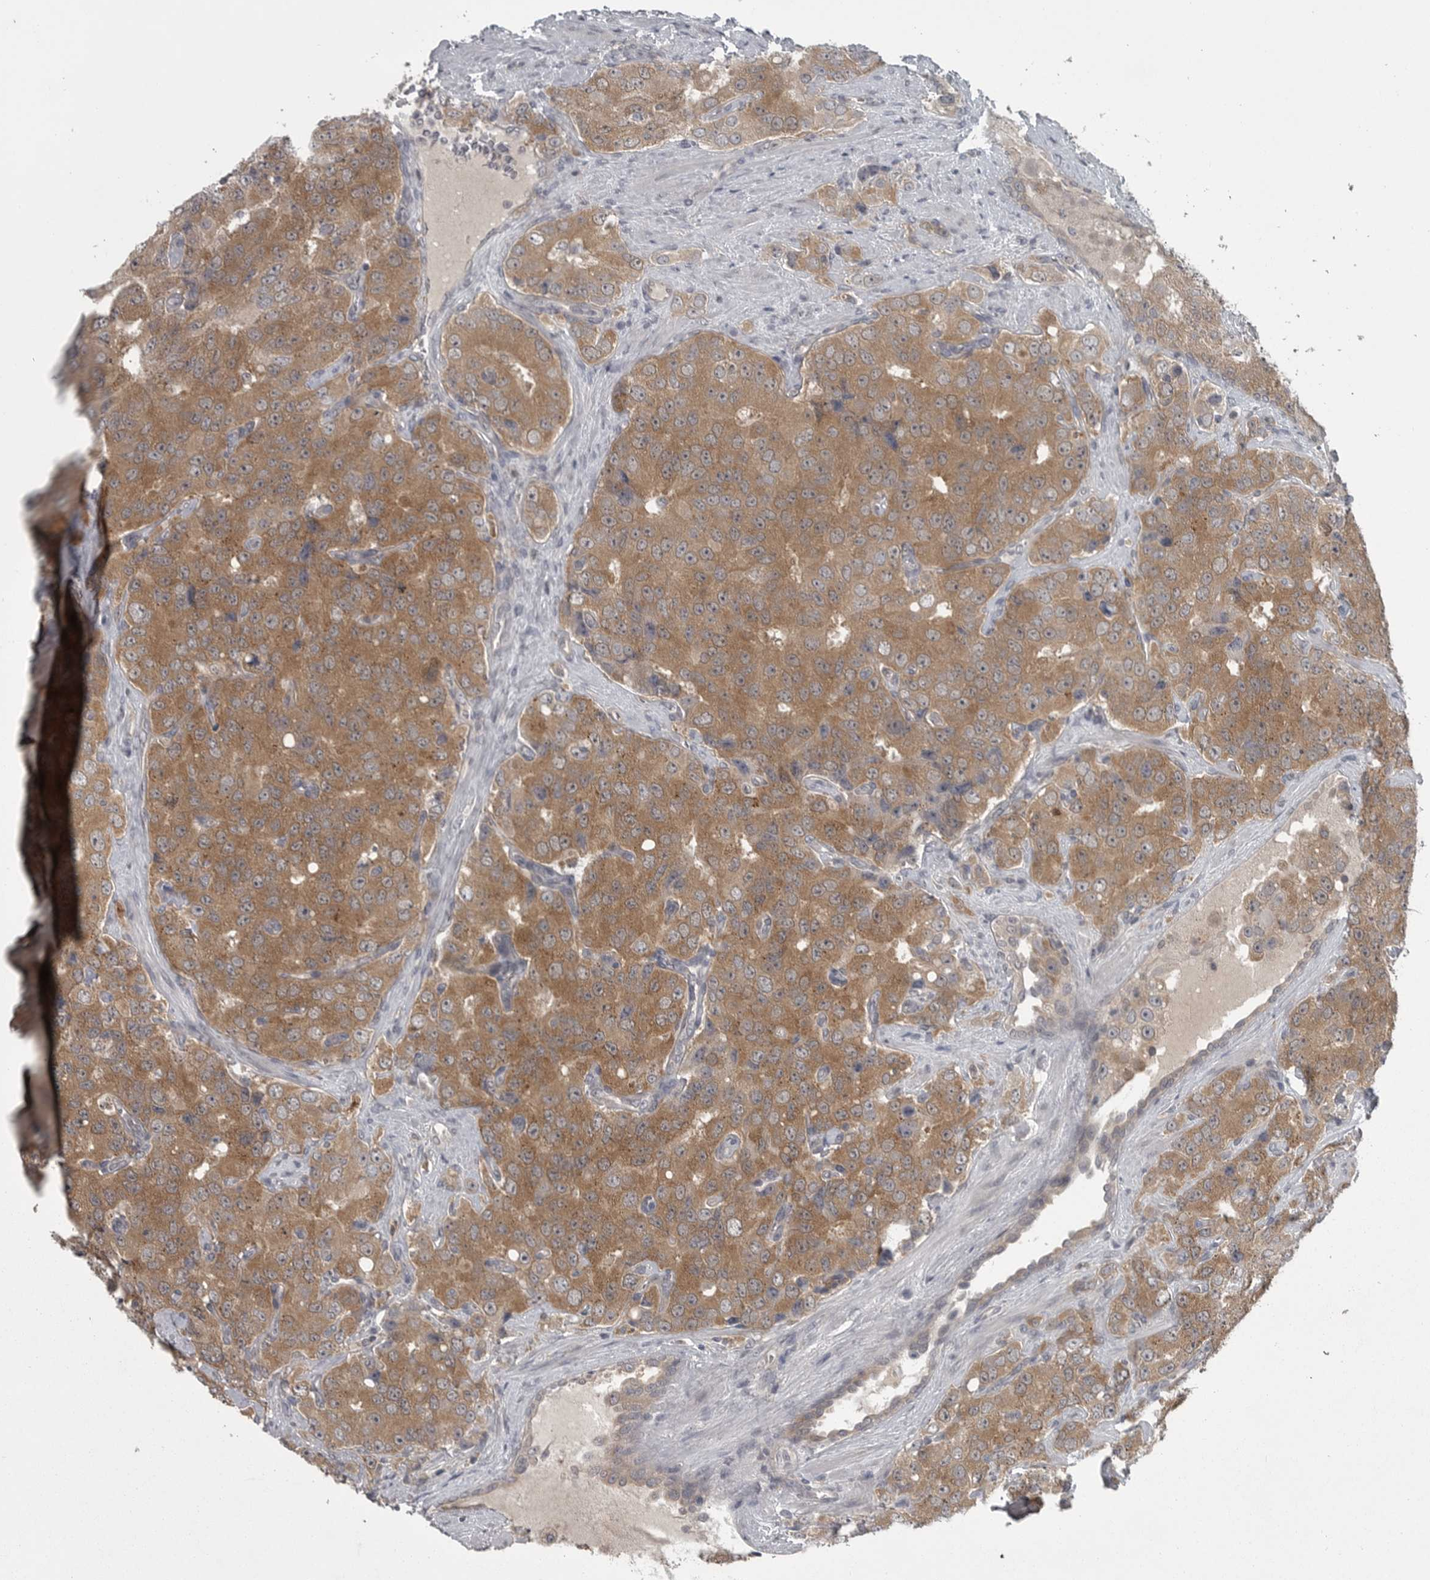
{"staining": {"intensity": "moderate", "quantity": ">75%", "location": "cytoplasmic/membranous"}, "tissue": "prostate cancer", "cell_type": "Tumor cells", "image_type": "cancer", "snomed": [{"axis": "morphology", "description": "Adenocarcinoma, High grade"}, {"axis": "topography", "description": "Prostate"}], "caption": "The immunohistochemical stain shows moderate cytoplasmic/membranous positivity in tumor cells of adenocarcinoma (high-grade) (prostate) tissue.", "gene": "PHF13", "patient": {"sex": "male", "age": 58}}